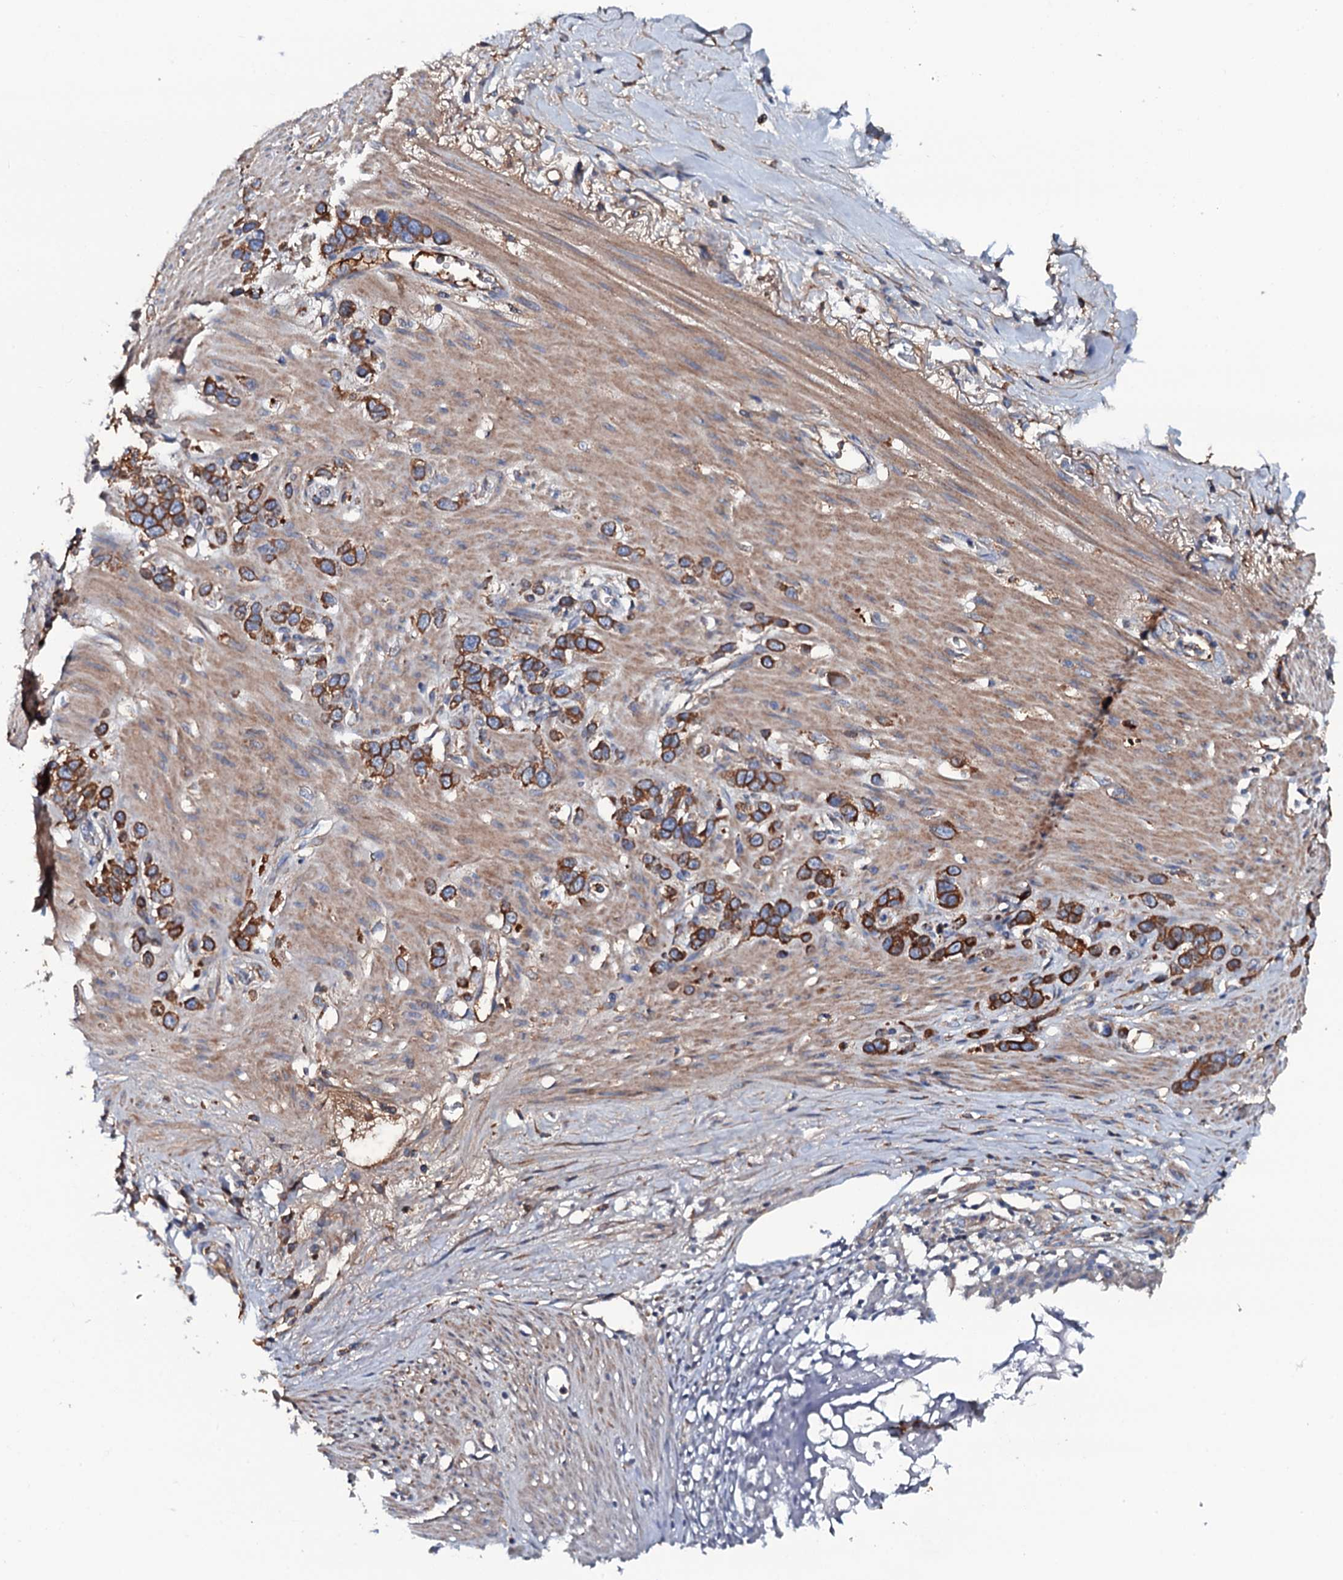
{"staining": {"intensity": "strong", "quantity": ">75%", "location": "cytoplasmic/membranous"}, "tissue": "stomach cancer", "cell_type": "Tumor cells", "image_type": "cancer", "snomed": [{"axis": "morphology", "description": "Adenocarcinoma, NOS"}, {"axis": "morphology", "description": "Adenocarcinoma, High grade"}, {"axis": "topography", "description": "Stomach, upper"}, {"axis": "topography", "description": "Stomach, lower"}], "caption": "An immunohistochemistry (IHC) photomicrograph of neoplastic tissue is shown. Protein staining in brown shows strong cytoplasmic/membranous positivity in adenocarcinoma (stomach) within tumor cells.", "gene": "NEK1", "patient": {"sex": "female", "age": 65}}